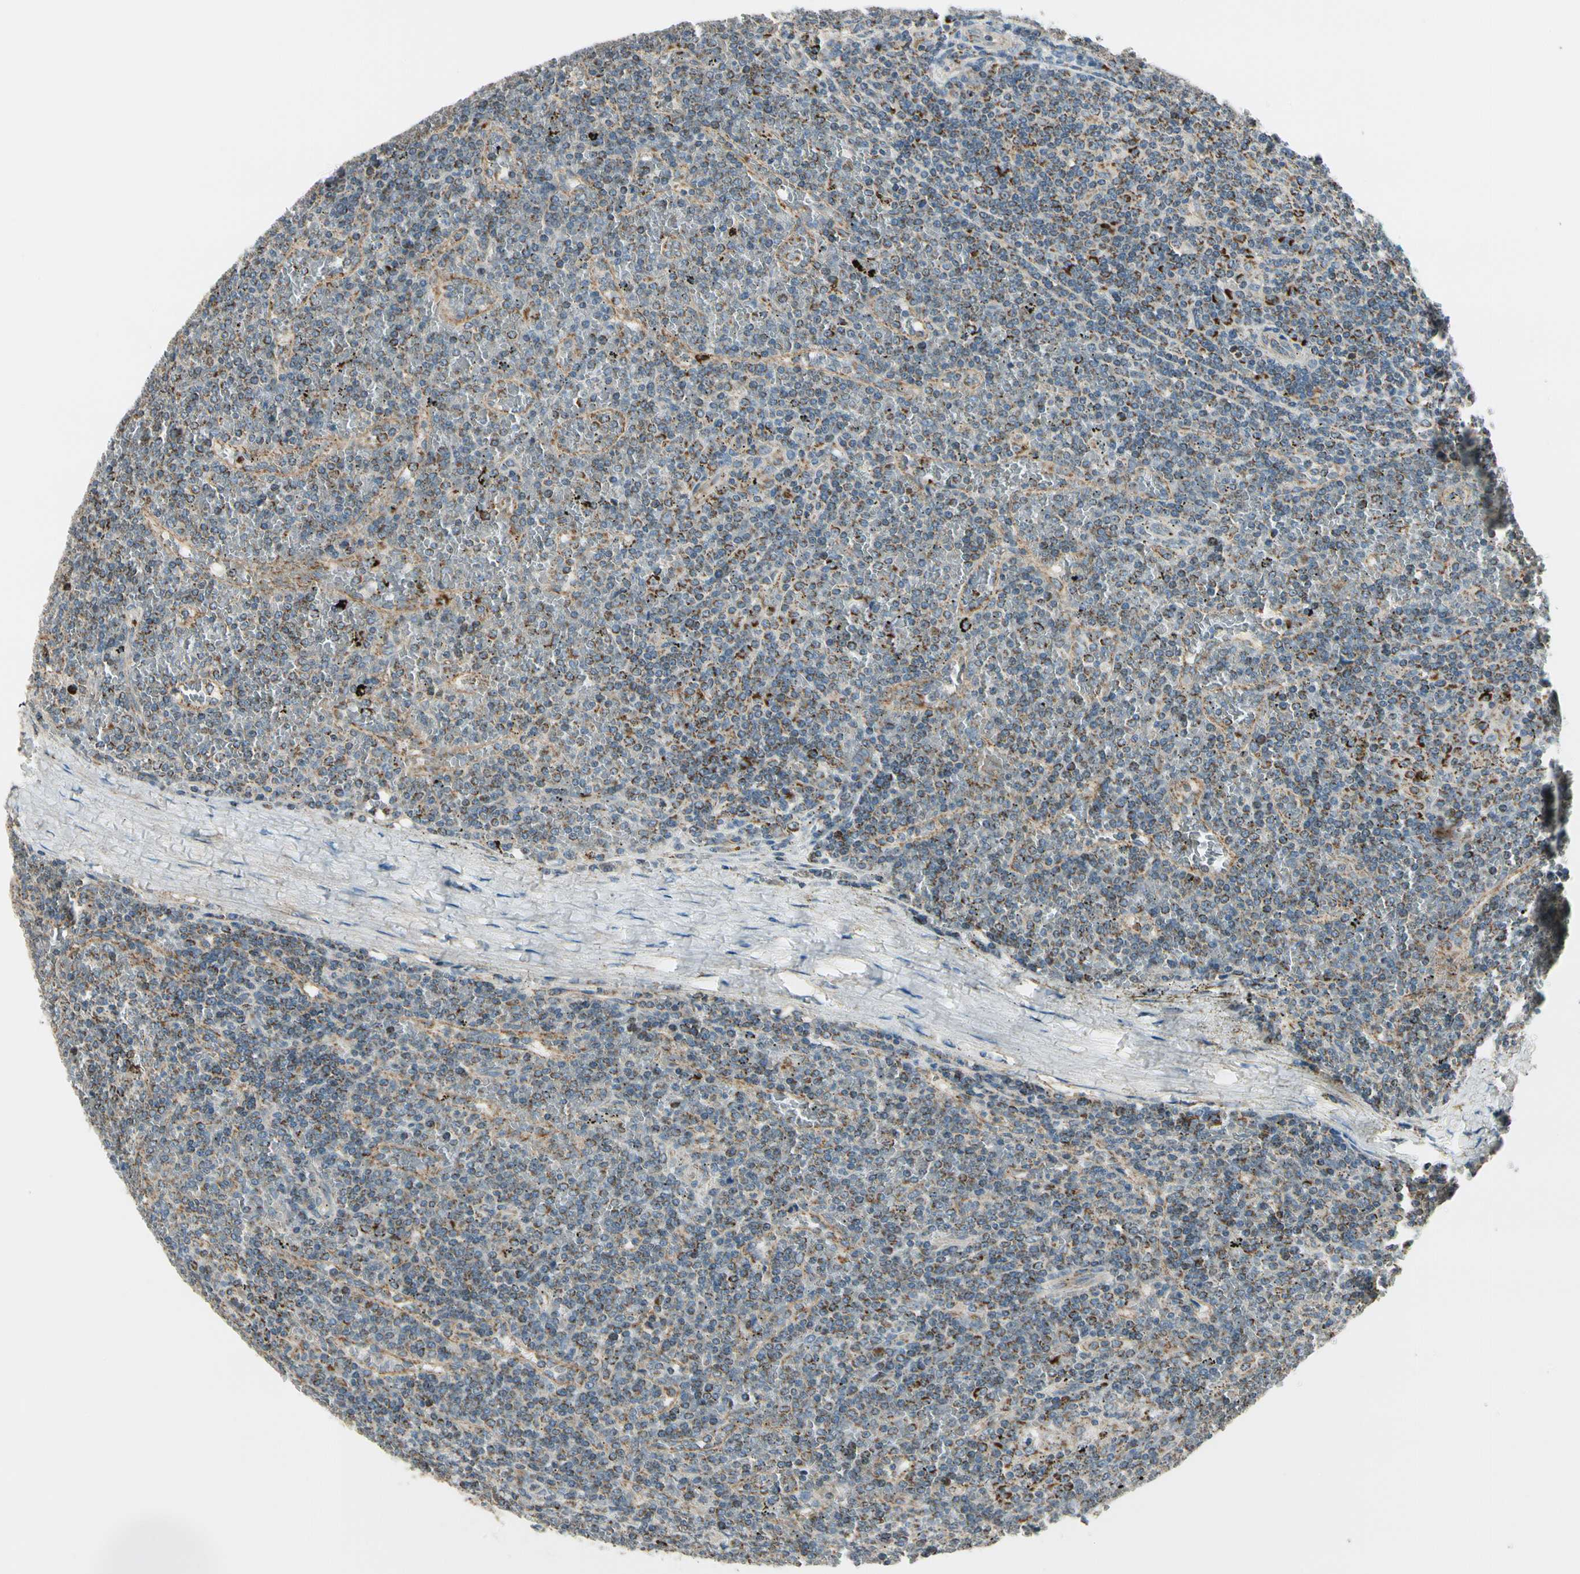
{"staining": {"intensity": "strong", "quantity": "<25%", "location": "cytoplasmic/membranous"}, "tissue": "lymphoma", "cell_type": "Tumor cells", "image_type": "cancer", "snomed": [{"axis": "morphology", "description": "Malignant lymphoma, non-Hodgkin's type, Low grade"}, {"axis": "topography", "description": "Spleen"}], "caption": "IHC image of neoplastic tissue: human lymphoma stained using immunohistochemistry demonstrates medium levels of strong protein expression localized specifically in the cytoplasmic/membranous of tumor cells, appearing as a cytoplasmic/membranous brown color.", "gene": "EPHB3", "patient": {"sex": "female", "age": 19}}